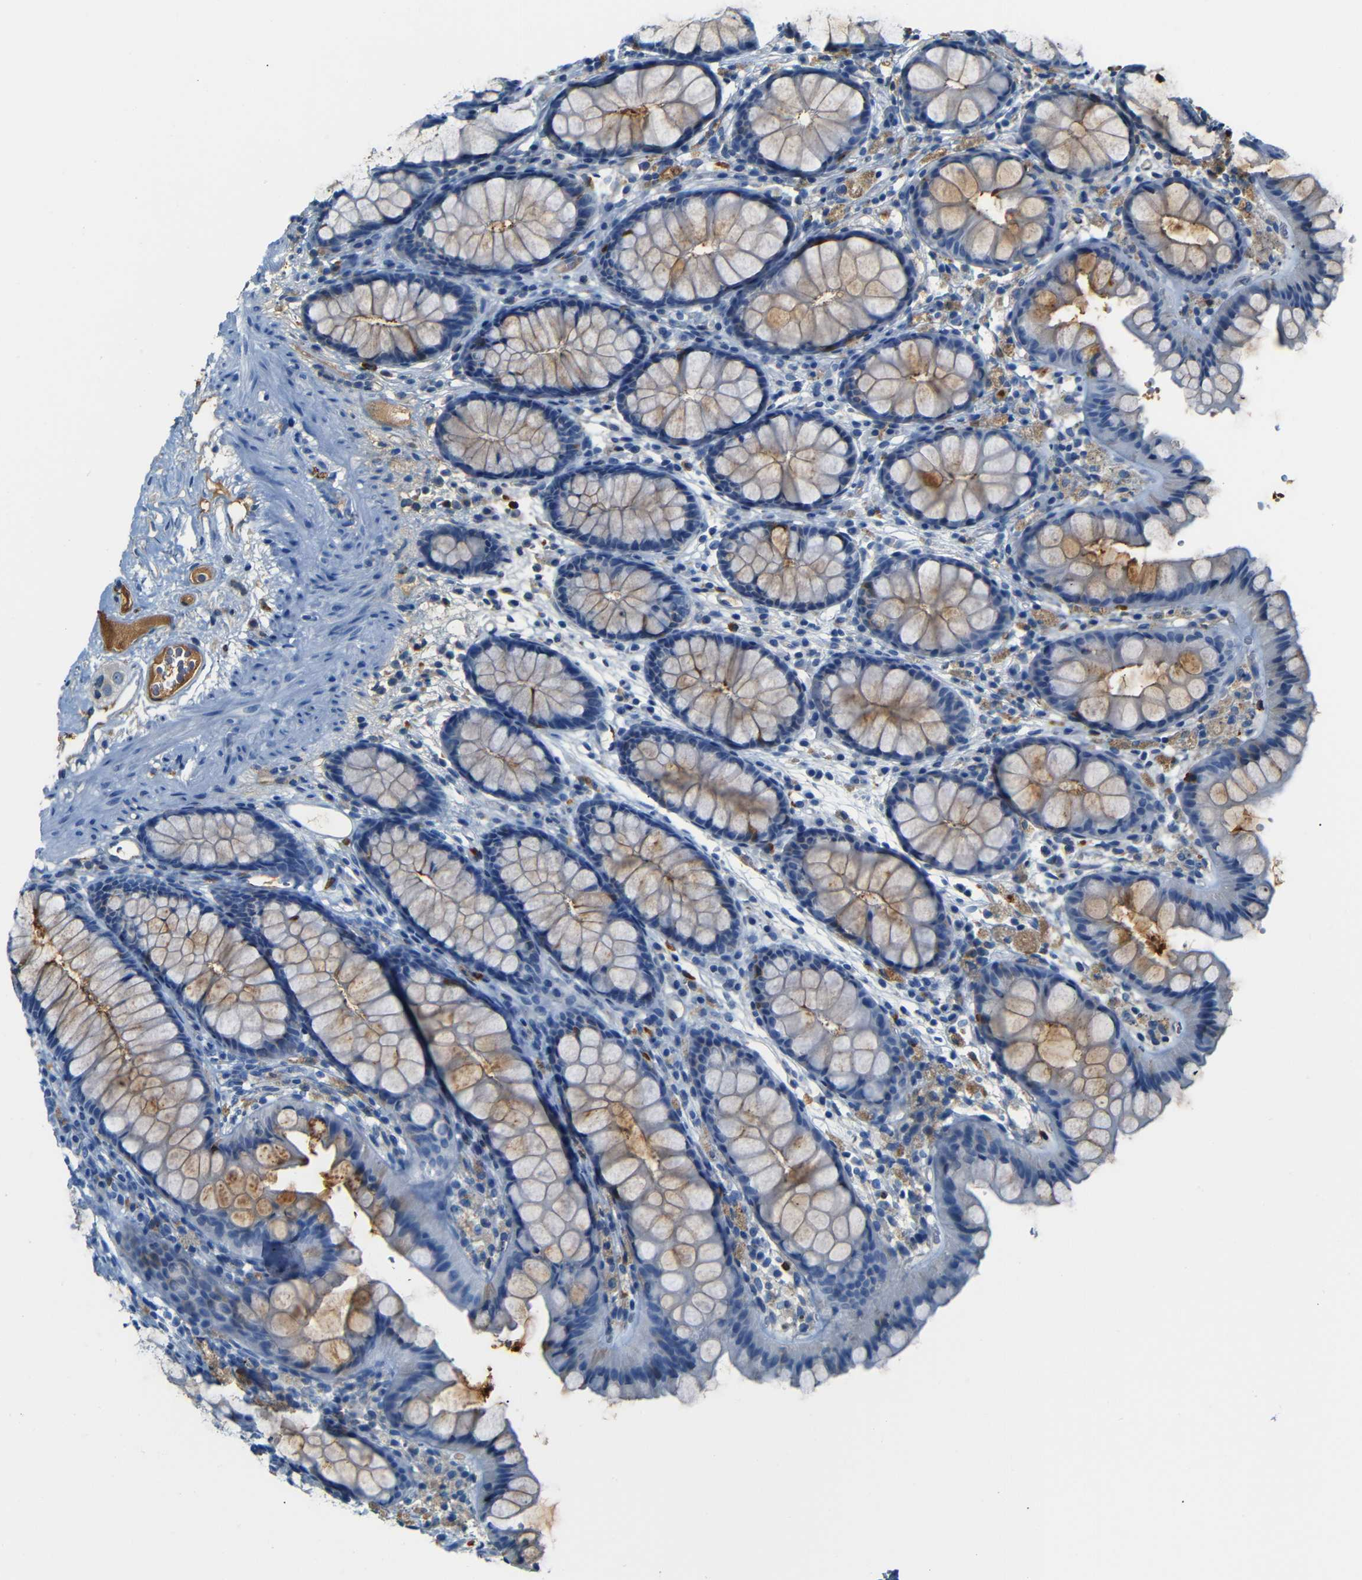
{"staining": {"intensity": "negative", "quantity": "none", "location": "none"}, "tissue": "colon", "cell_type": "Endothelial cells", "image_type": "normal", "snomed": [{"axis": "morphology", "description": "Normal tissue, NOS"}, {"axis": "topography", "description": "Colon"}], "caption": "Endothelial cells show no significant protein expression in unremarkable colon. Brightfield microscopy of immunohistochemistry stained with DAB (brown) and hematoxylin (blue), captured at high magnification.", "gene": "SERPINA1", "patient": {"sex": "female", "age": 55}}